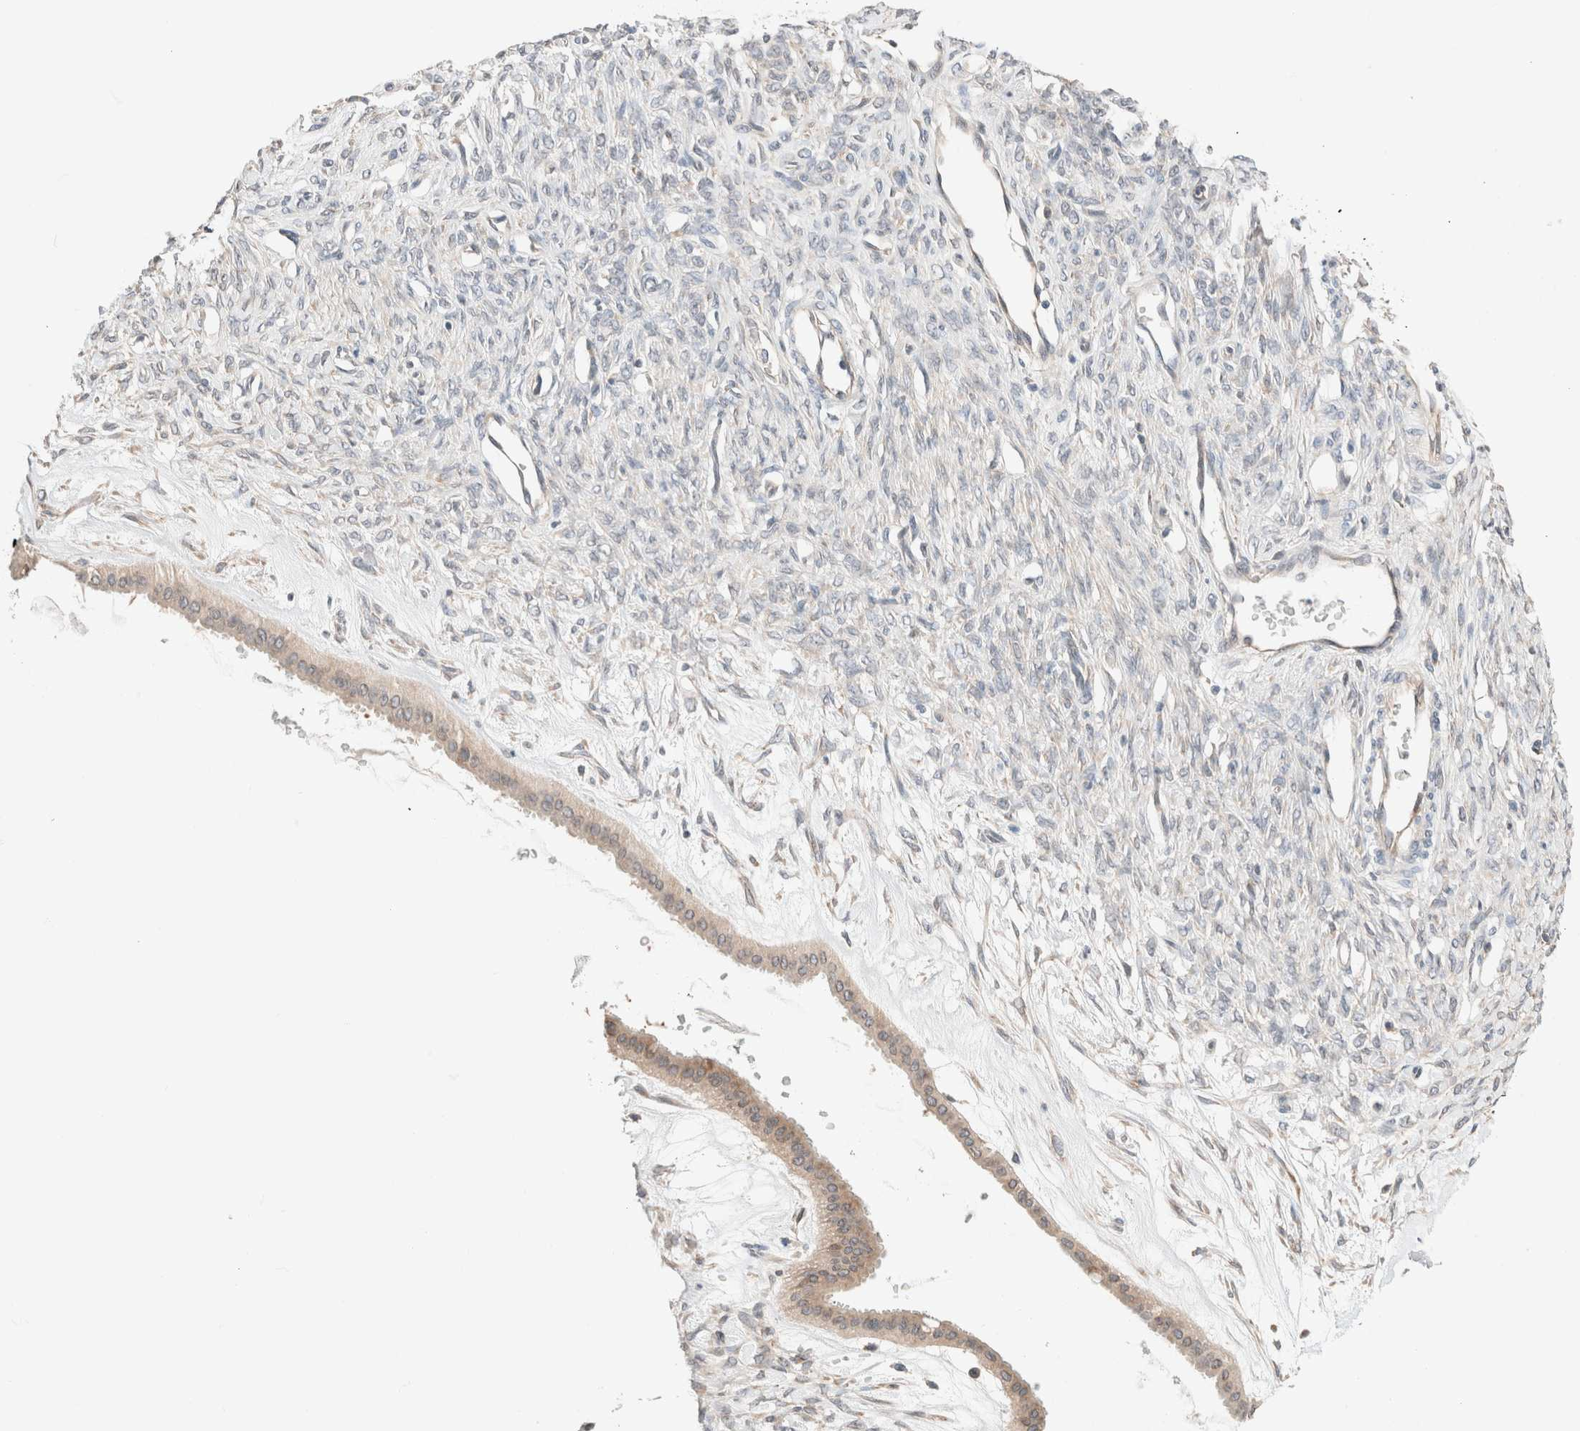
{"staining": {"intensity": "weak", "quantity": ">75%", "location": "cytoplasmic/membranous"}, "tissue": "ovarian cancer", "cell_type": "Tumor cells", "image_type": "cancer", "snomed": [{"axis": "morphology", "description": "Cystadenocarcinoma, mucinous, NOS"}, {"axis": "topography", "description": "Ovary"}], "caption": "An image showing weak cytoplasmic/membranous expression in about >75% of tumor cells in mucinous cystadenocarcinoma (ovarian), as visualized by brown immunohistochemical staining.", "gene": "PCM1", "patient": {"sex": "female", "age": 73}}